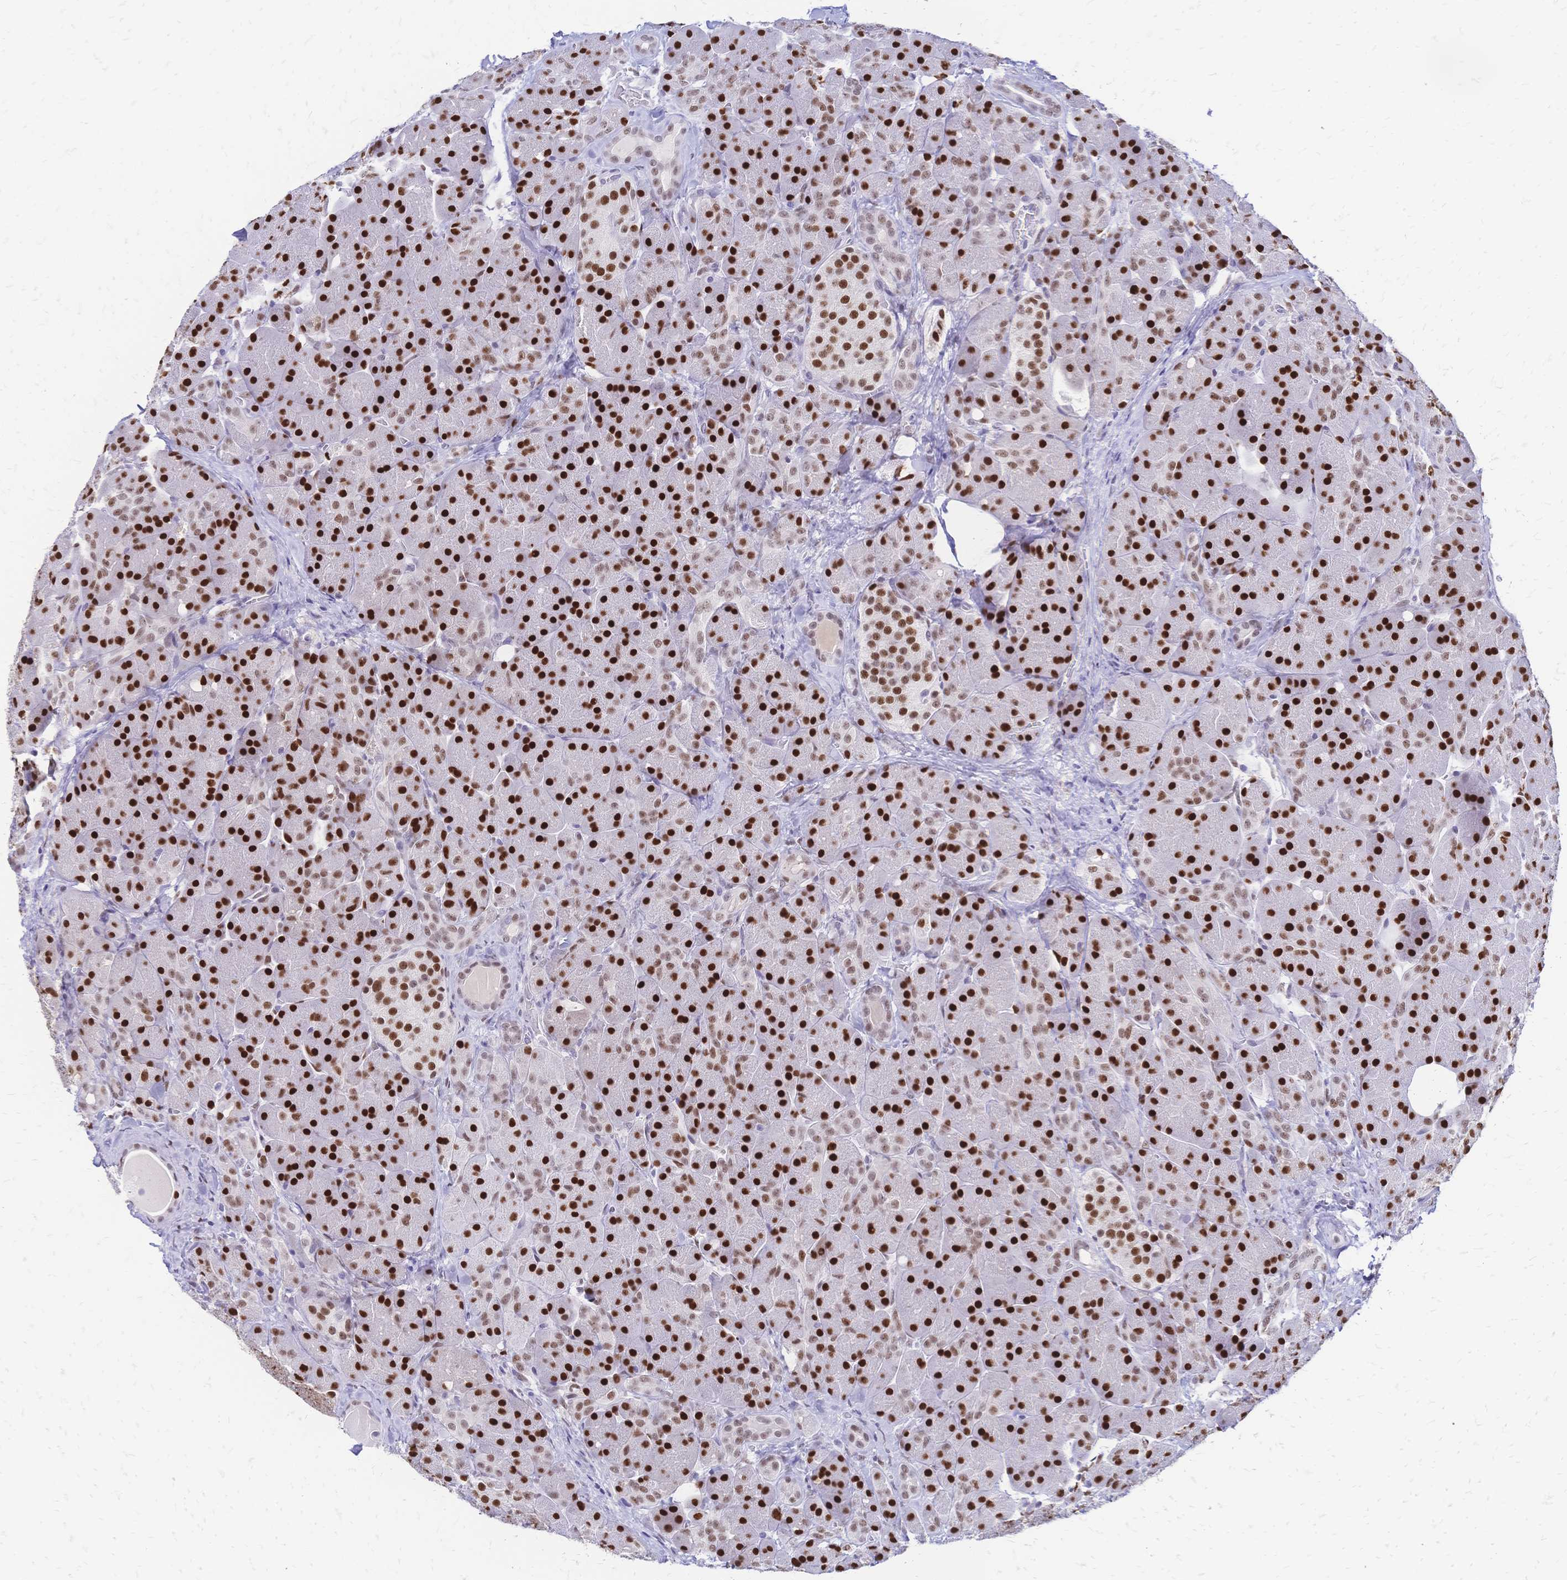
{"staining": {"intensity": "strong", "quantity": ">75%", "location": "nuclear"}, "tissue": "pancreas", "cell_type": "Exocrine glandular cells", "image_type": "normal", "snomed": [{"axis": "morphology", "description": "Normal tissue, NOS"}, {"axis": "topography", "description": "Pancreas"}], "caption": "IHC of benign pancreas reveals high levels of strong nuclear expression in approximately >75% of exocrine glandular cells.", "gene": "NFIC", "patient": {"sex": "male", "age": 55}}